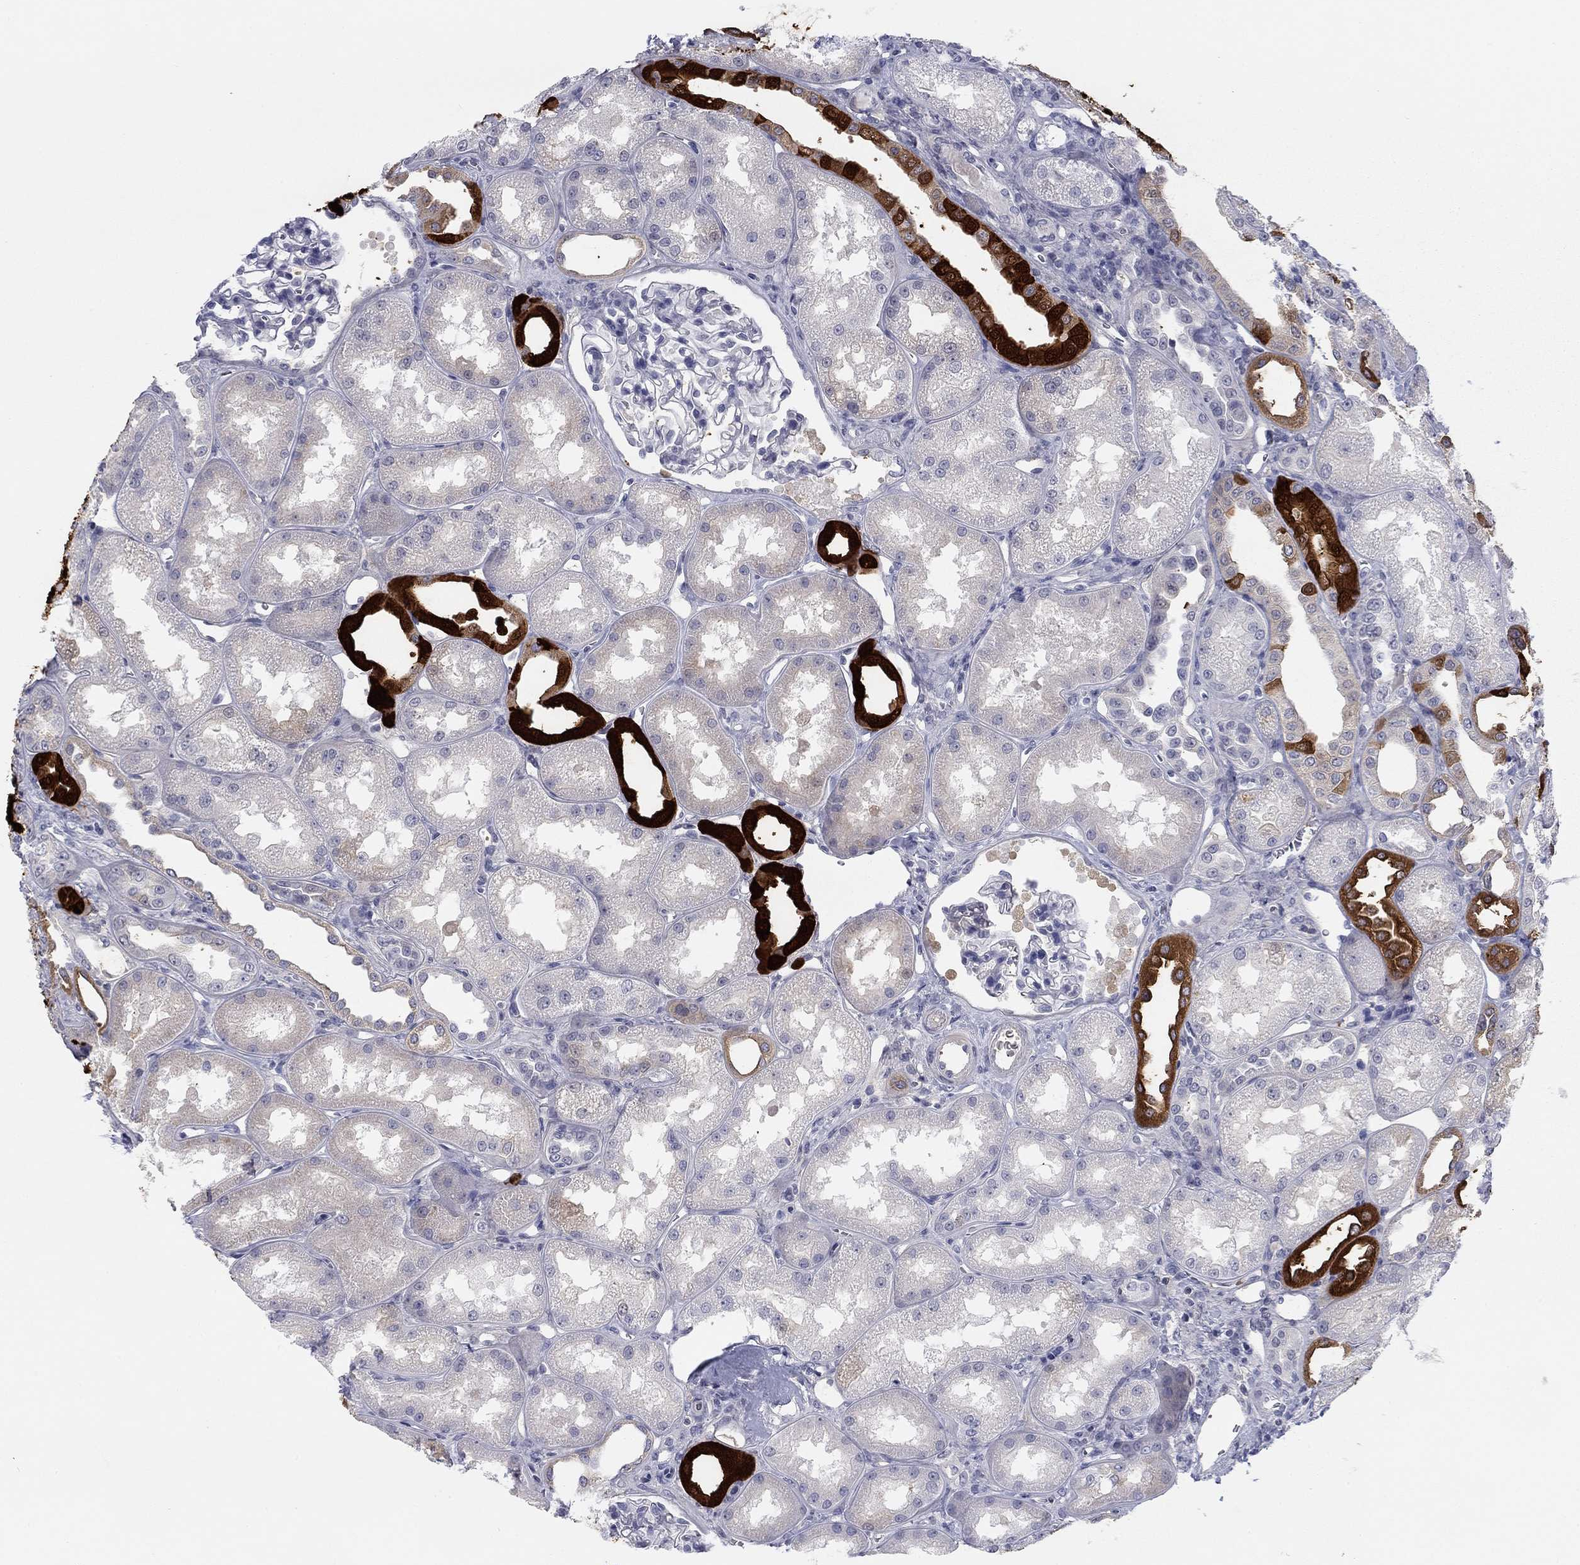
{"staining": {"intensity": "negative", "quantity": "none", "location": "none"}, "tissue": "kidney", "cell_type": "Cells in glomeruli", "image_type": "normal", "snomed": [{"axis": "morphology", "description": "Normal tissue, NOS"}, {"axis": "topography", "description": "Kidney"}], "caption": "Human kidney stained for a protein using IHC exhibits no staining in cells in glomeruli.", "gene": "CALB1", "patient": {"sex": "male", "age": 61}}